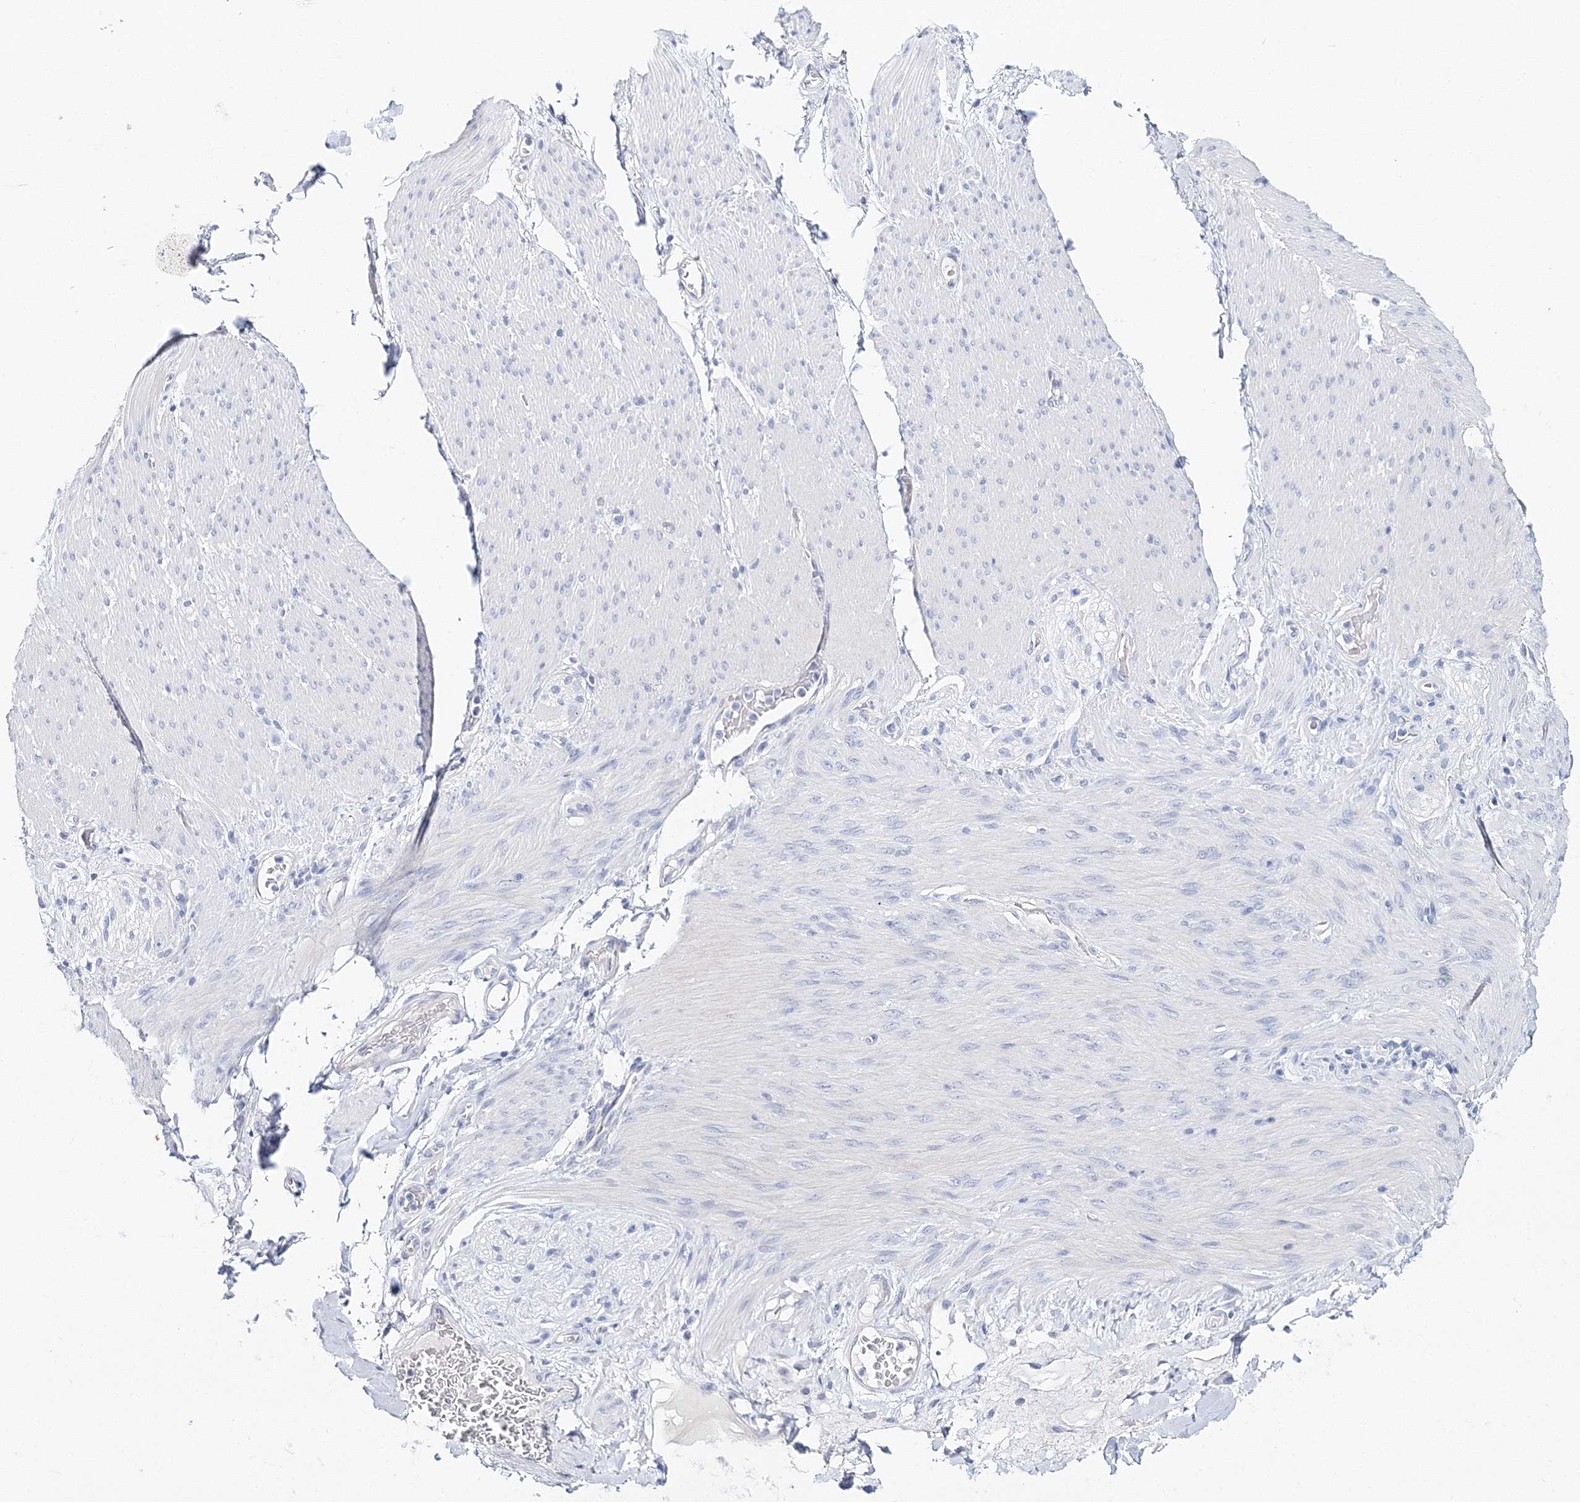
{"staining": {"intensity": "negative", "quantity": "none", "location": "none"}, "tissue": "adipose tissue", "cell_type": "Adipocytes", "image_type": "normal", "snomed": [{"axis": "morphology", "description": "Normal tissue, NOS"}, {"axis": "topography", "description": "Colon"}, {"axis": "topography", "description": "Peripheral nerve tissue"}], "caption": "Adipocytes show no significant protein expression in unremarkable adipose tissue. (Immunohistochemistry (ihc), brightfield microscopy, high magnification).", "gene": "MYOZ2", "patient": {"sex": "female", "age": 61}}